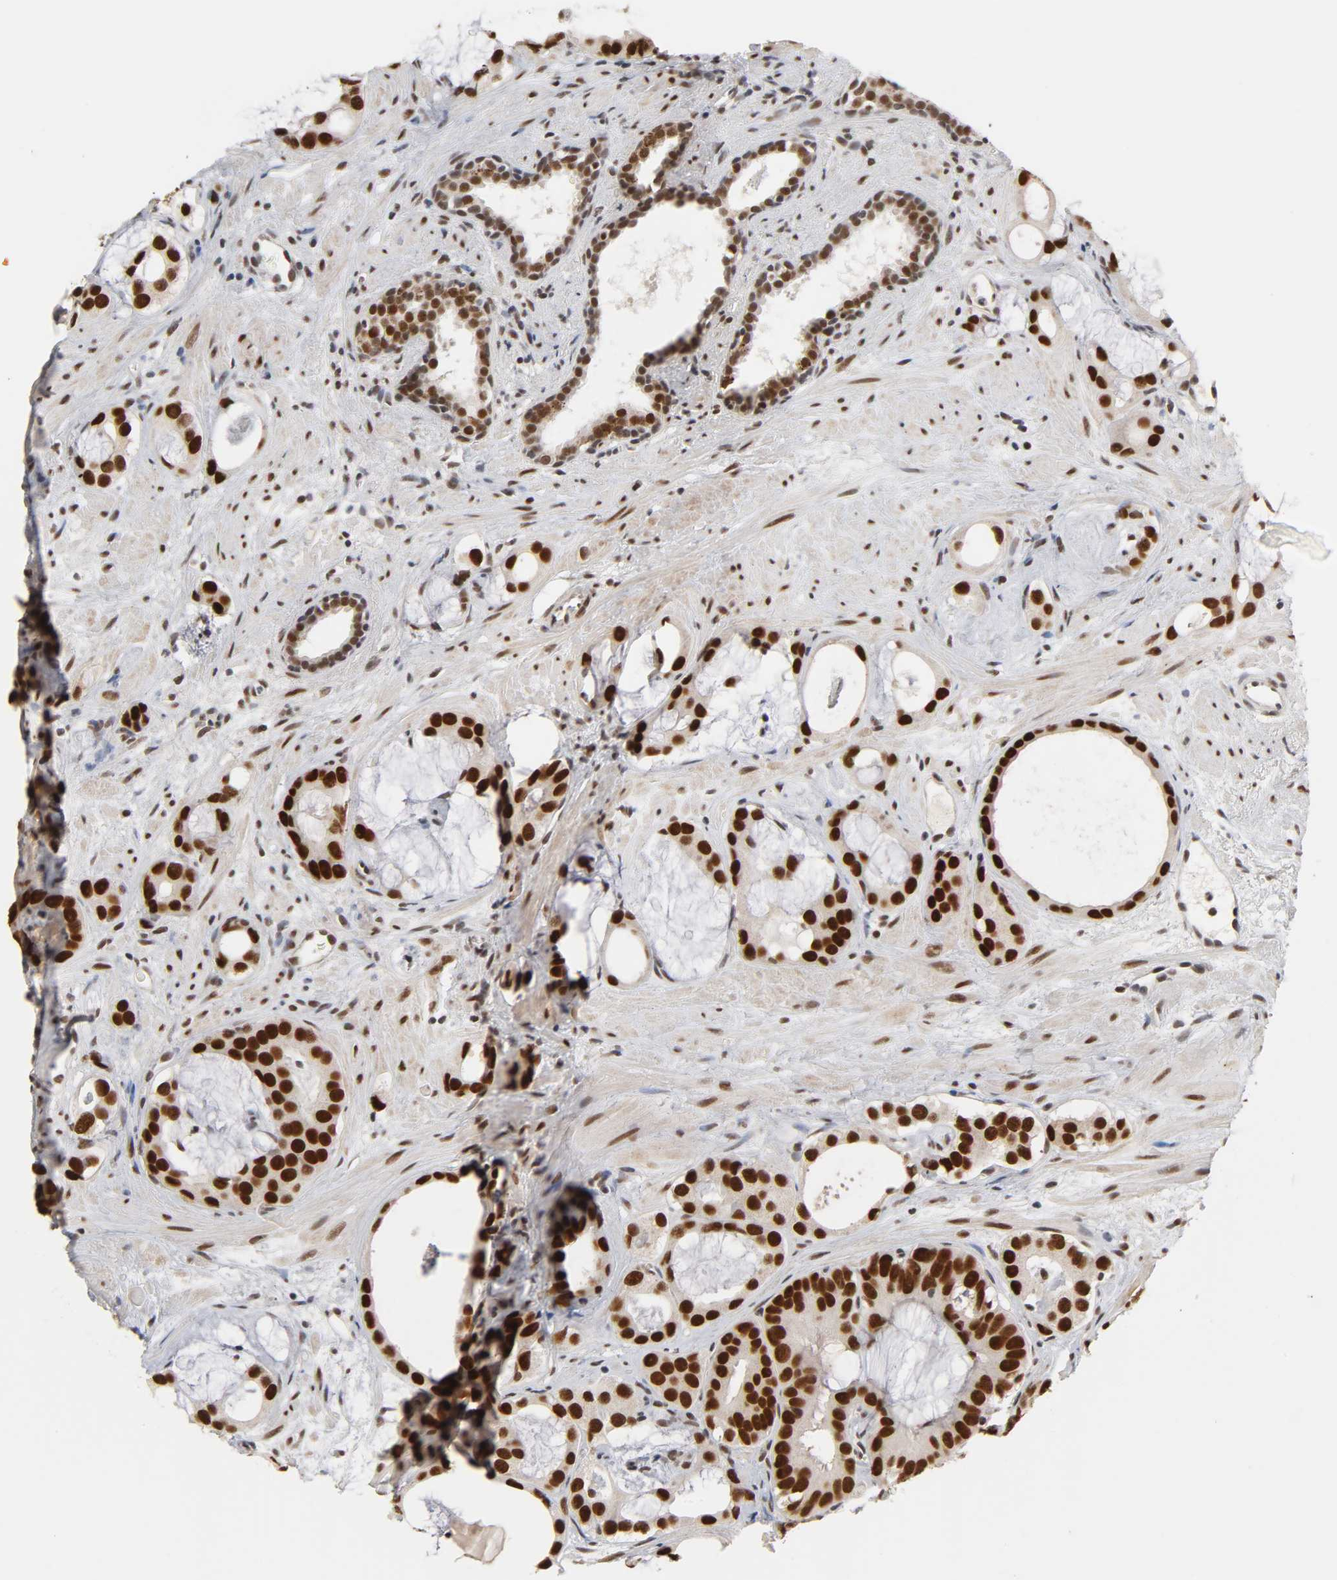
{"staining": {"intensity": "strong", "quantity": ">75%", "location": "nuclear"}, "tissue": "prostate cancer", "cell_type": "Tumor cells", "image_type": "cancer", "snomed": [{"axis": "morphology", "description": "Adenocarcinoma, Low grade"}, {"axis": "topography", "description": "Prostate"}], "caption": "Prostate low-grade adenocarcinoma stained with IHC displays strong nuclear staining in approximately >75% of tumor cells. The staining was performed using DAB (3,3'-diaminobenzidine), with brown indicating positive protein expression. Nuclei are stained blue with hematoxylin.", "gene": "TRIM33", "patient": {"sex": "male", "age": 57}}